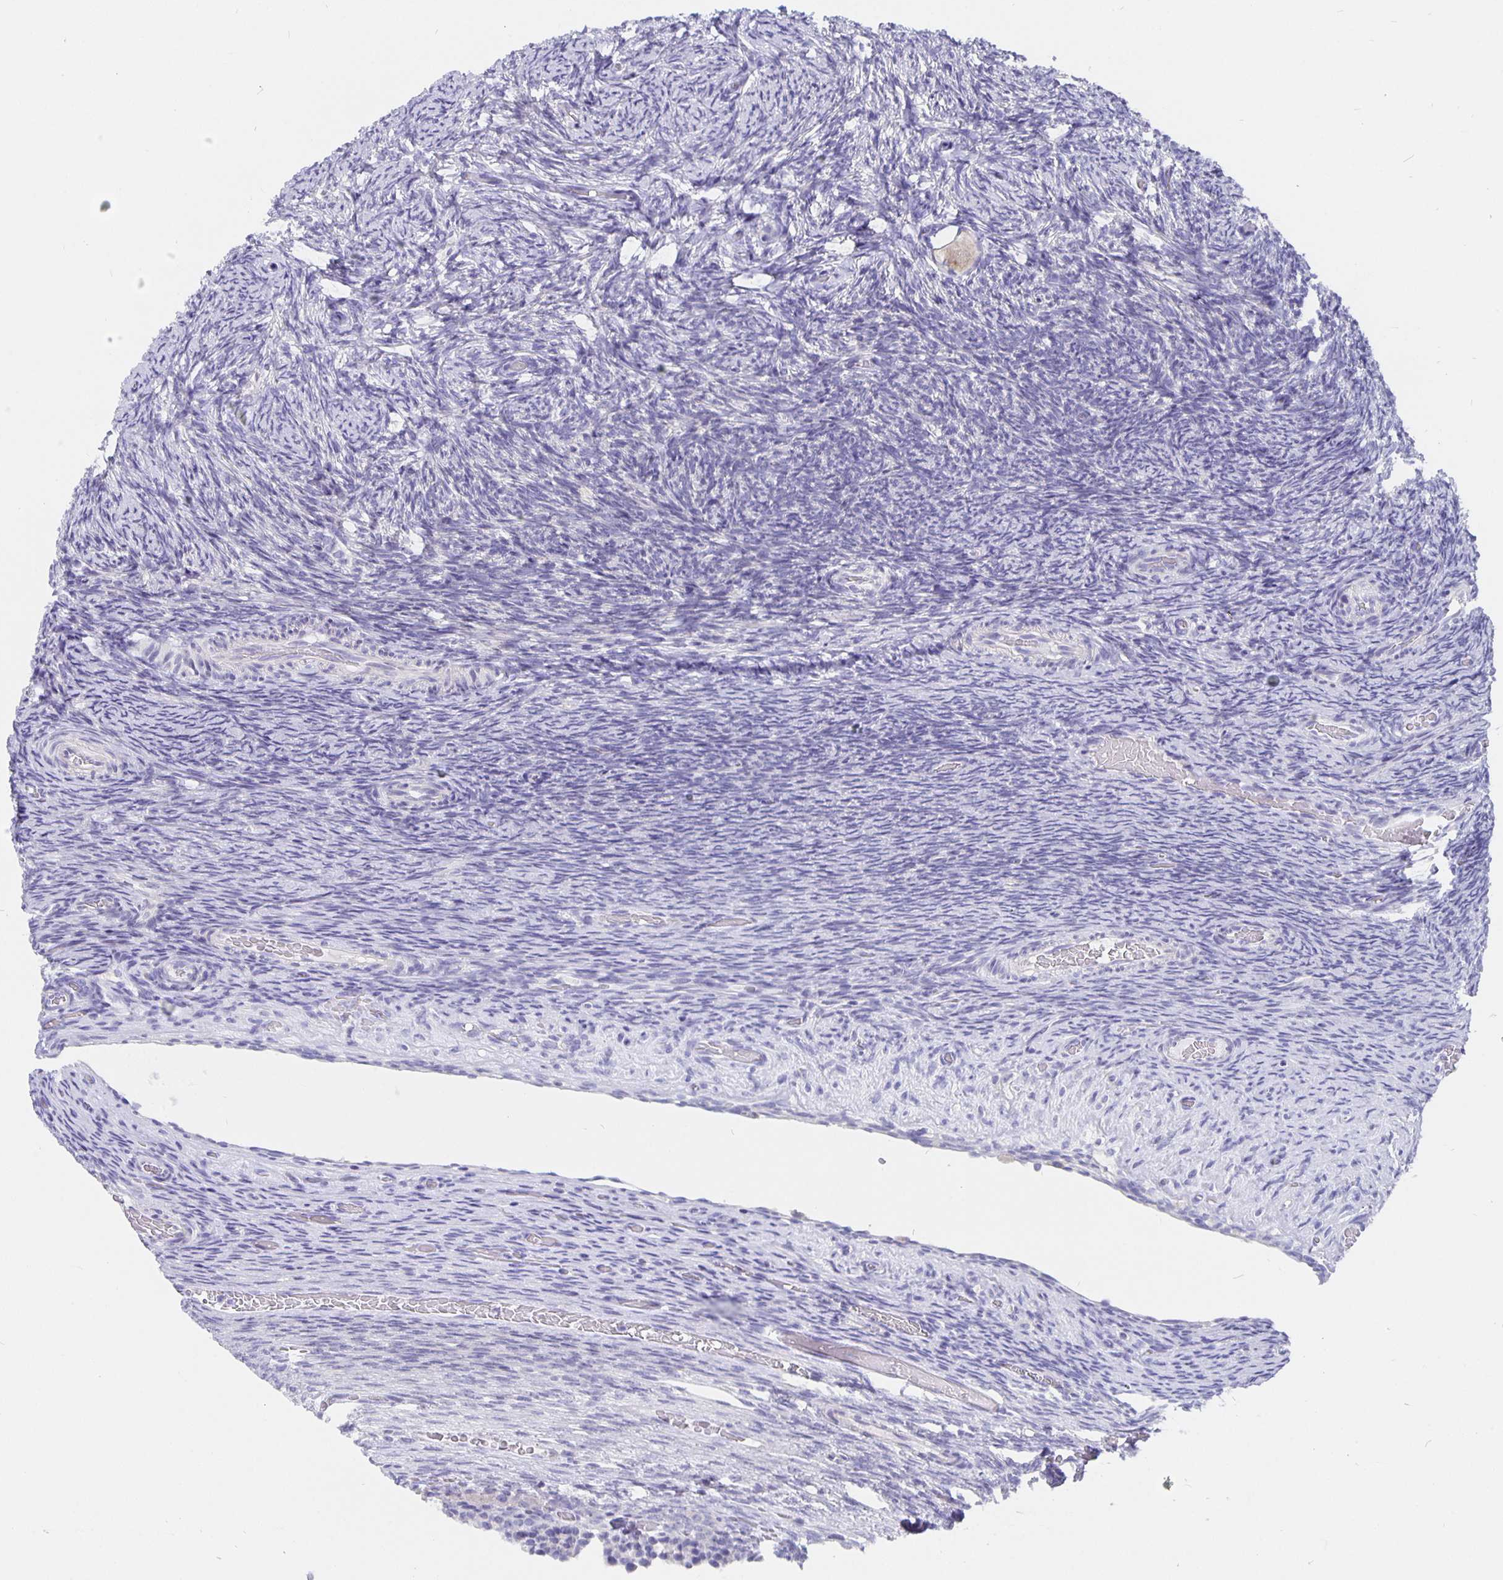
{"staining": {"intensity": "weak", "quantity": ">75%", "location": "cytoplasmic/membranous"}, "tissue": "ovary", "cell_type": "Follicle cells", "image_type": "normal", "snomed": [{"axis": "morphology", "description": "Normal tissue, NOS"}, {"axis": "topography", "description": "Ovary"}], "caption": "High-magnification brightfield microscopy of benign ovary stained with DAB (brown) and counterstained with hematoxylin (blue). follicle cells exhibit weak cytoplasmic/membranous staining is present in about>75% of cells.", "gene": "CFAP74", "patient": {"sex": "female", "age": 34}}